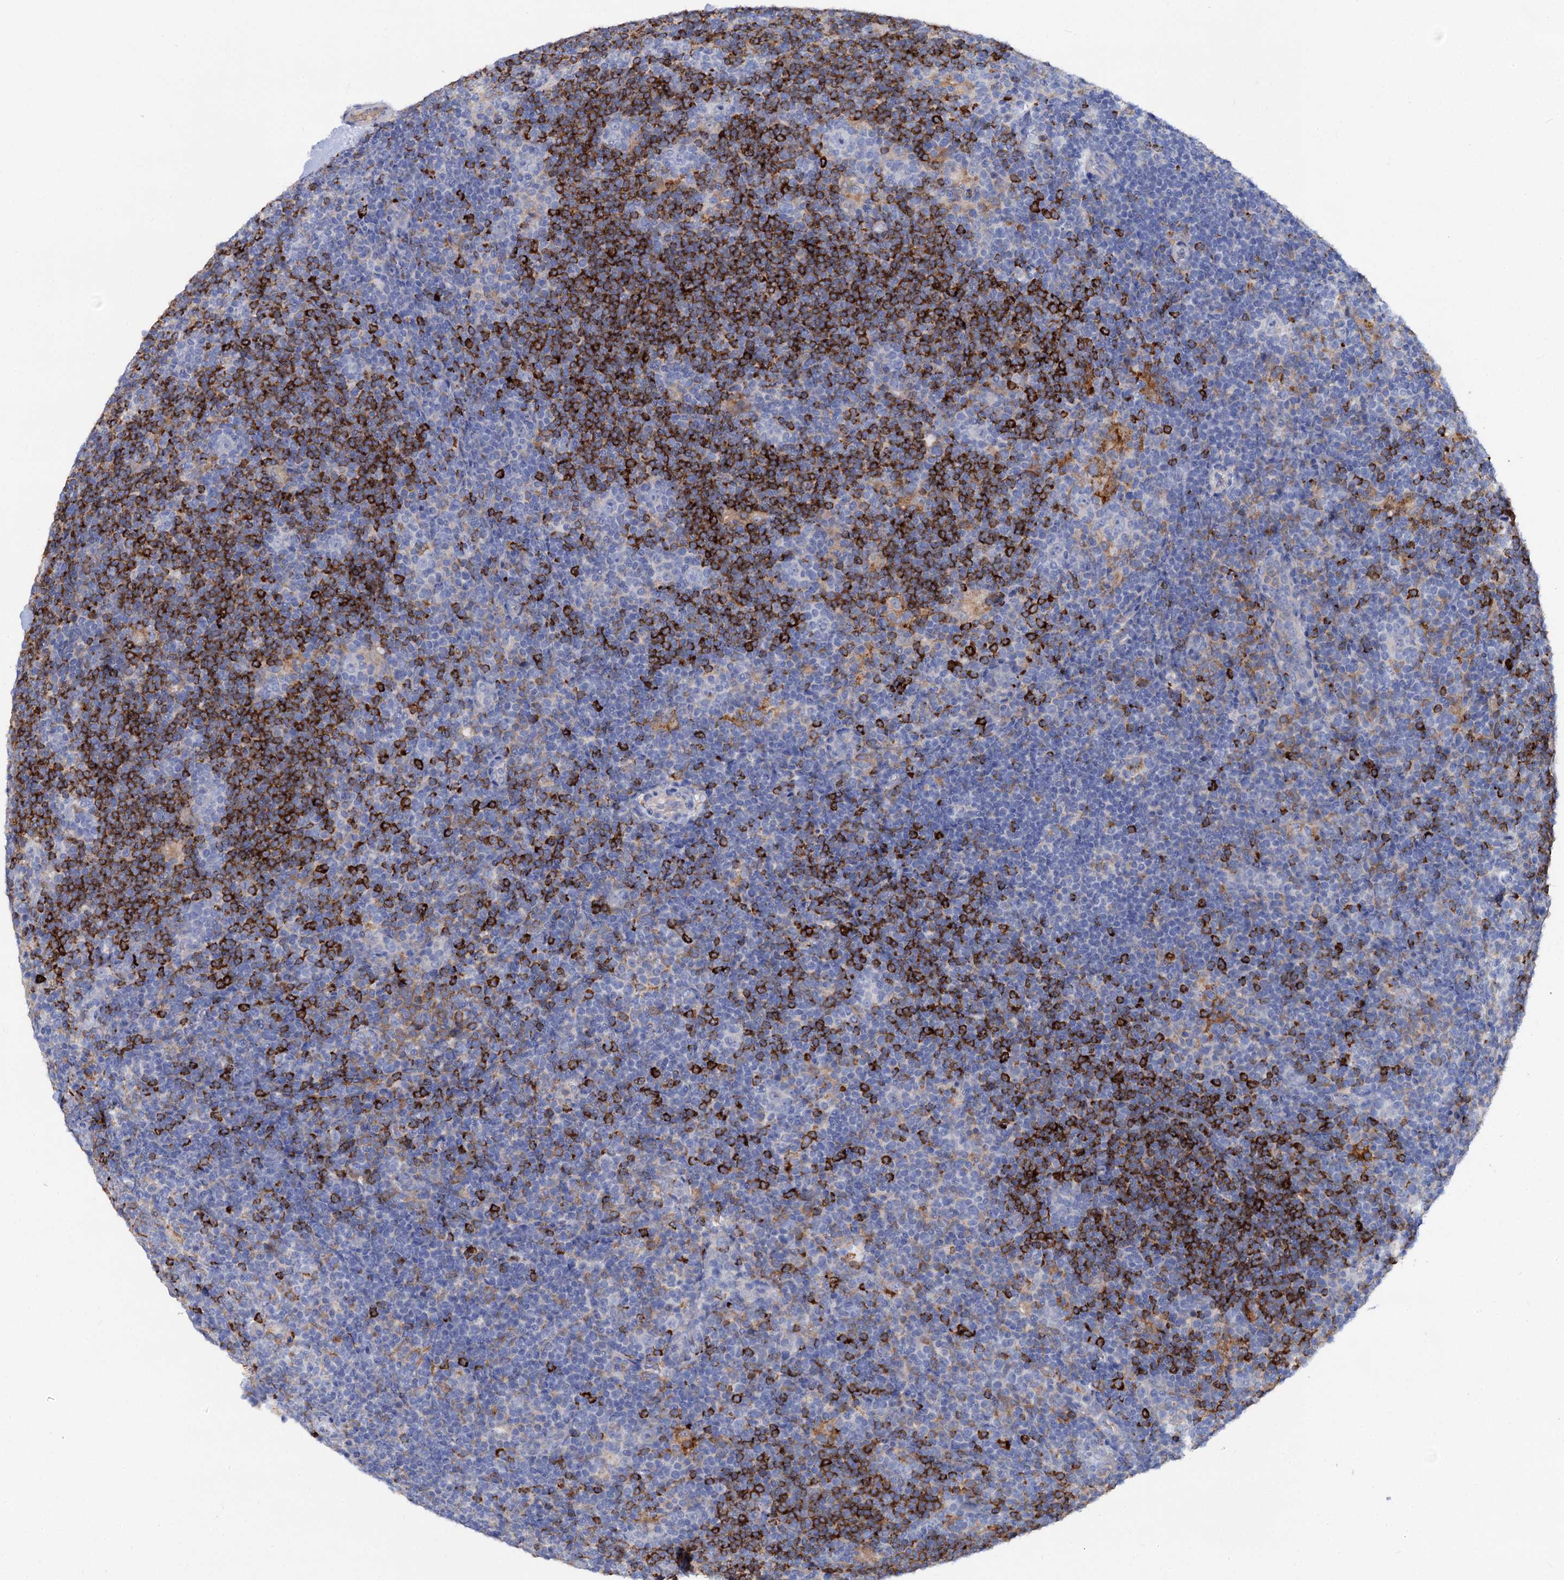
{"staining": {"intensity": "negative", "quantity": "none", "location": "none"}, "tissue": "lymphoma", "cell_type": "Tumor cells", "image_type": "cancer", "snomed": [{"axis": "morphology", "description": "Hodgkin's disease, NOS"}, {"axis": "topography", "description": "Lymph node"}], "caption": "The immunohistochemistry (IHC) image has no significant positivity in tumor cells of Hodgkin's disease tissue. (DAB IHC, high magnification).", "gene": "HVCN1", "patient": {"sex": "female", "age": 57}}